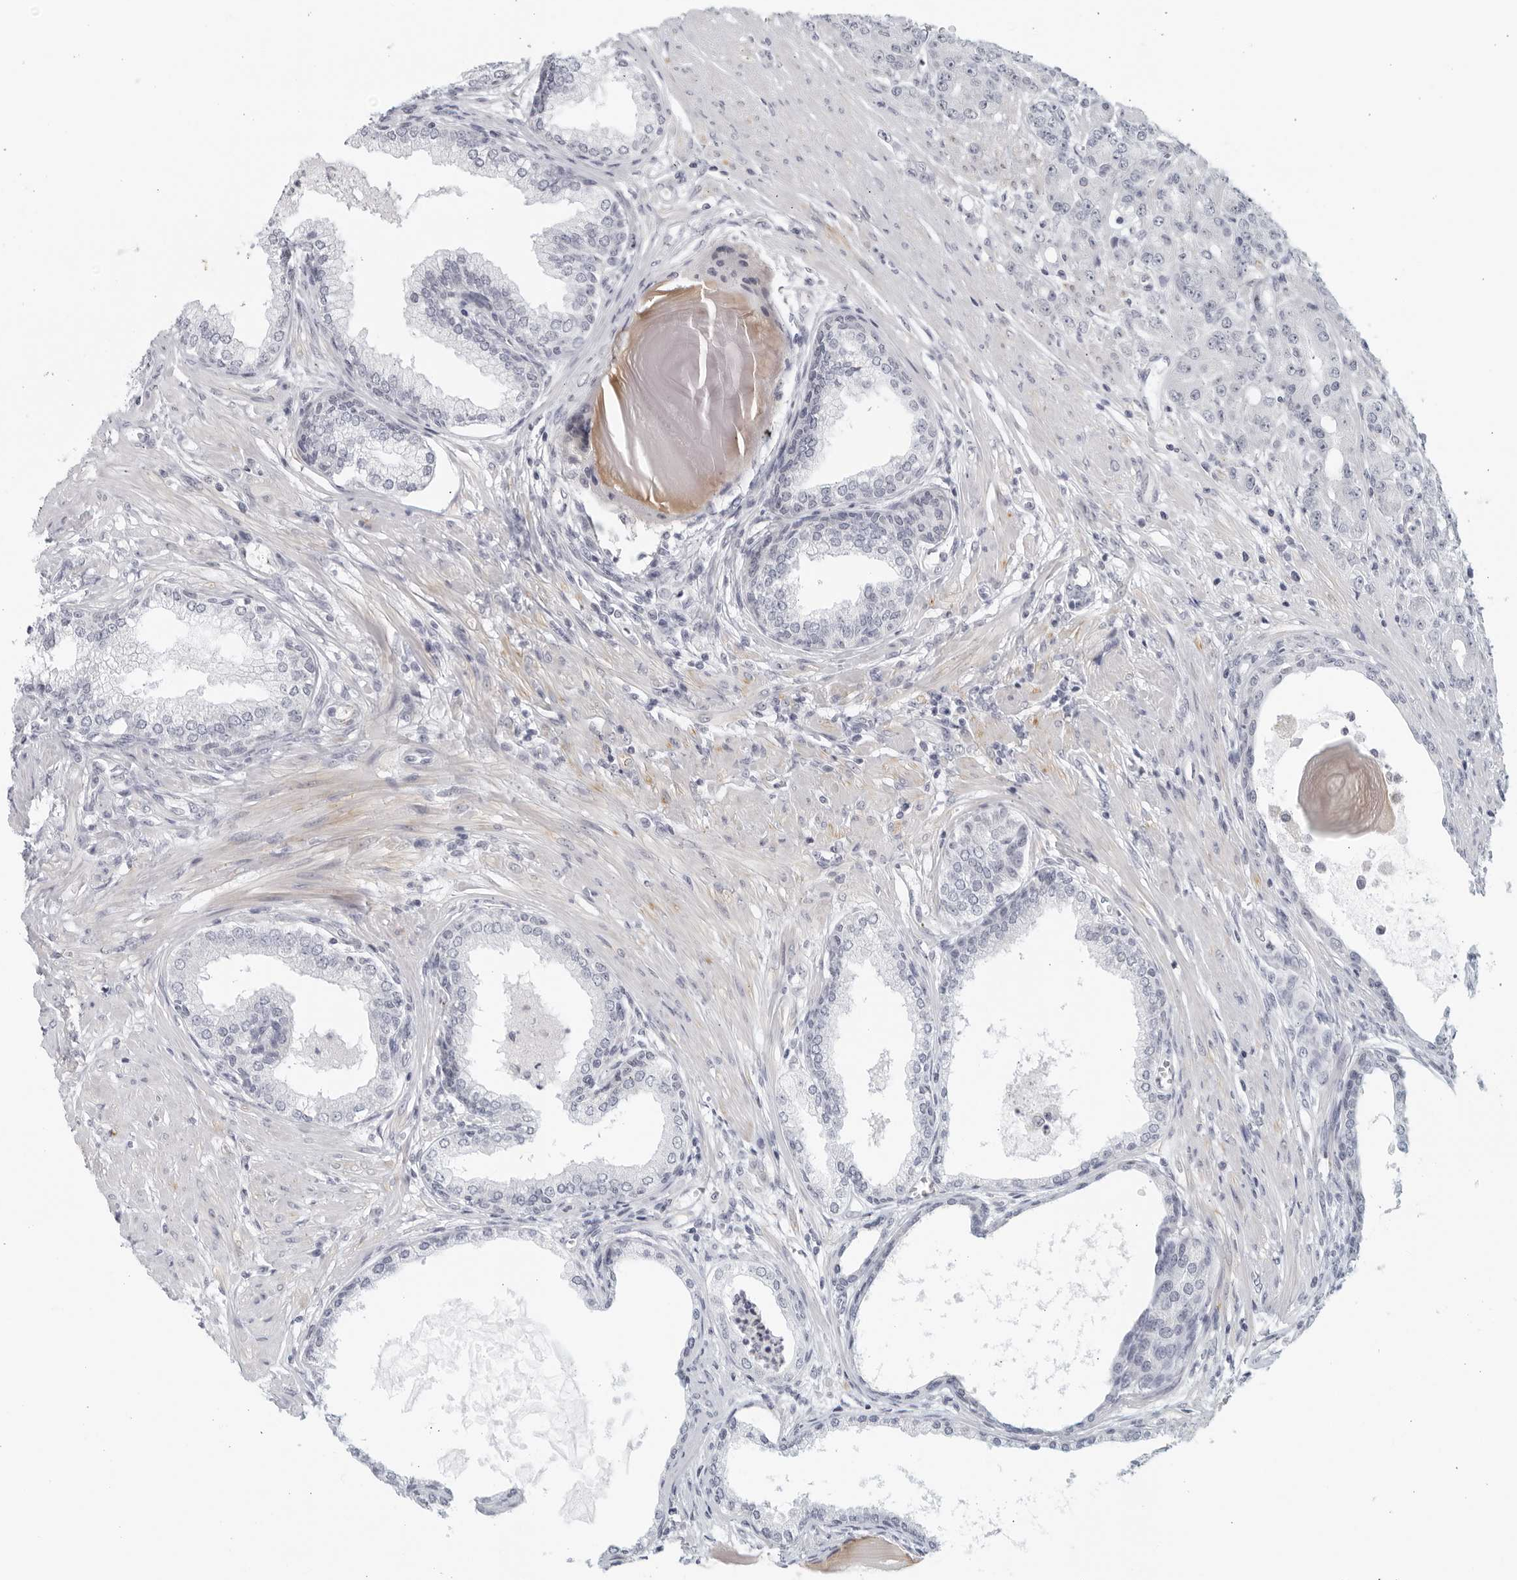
{"staining": {"intensity": "negative", "quantity": "none", "location": "none"}, "tissue": "prostate cancer", "cell_type": "Tumor cells", "image_type": "cancer", "snomed": [{"axis": "morphology", "description": "Adenocarcinoma, High grade"}, {"axis": "topography", "description": "Prostate"}], "caption": "Tumor cells are negative for protein expression in human prostate cancer (high-grade adenocarcinoma).", "gene": "MATN1", "patient": {"sex": "male", "age": 62}}